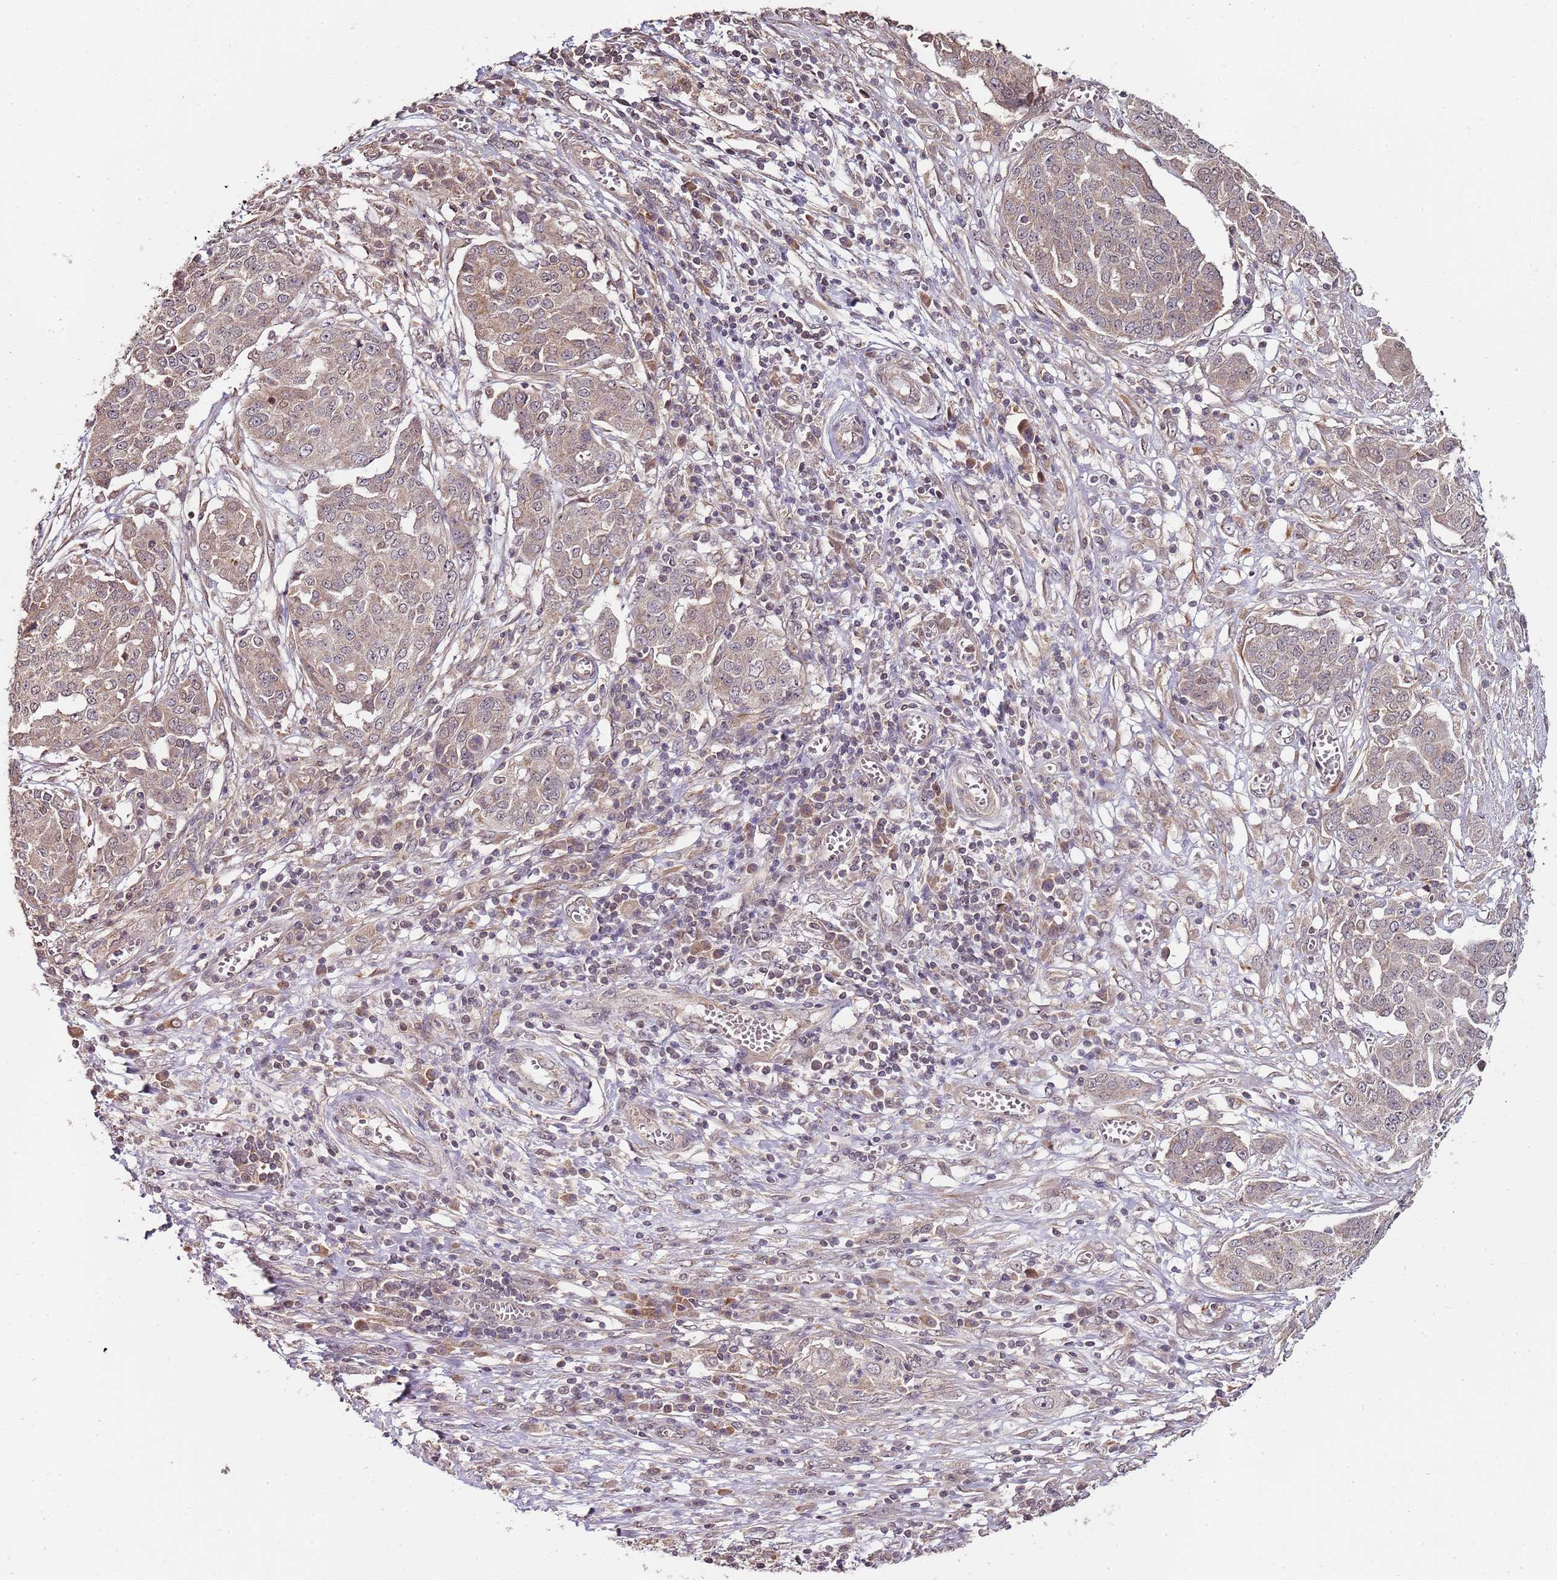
{"staining": {"intensity": "weak", "quantity": ">75%", "location": "cytoplasmic/membranous,nuclear"}, "tissue": "ovarian cancer", "cell_type": "Tumor cells", "image_type": "cancer", "snomed": [{"axis": "morphology", "description": "Cystadenocarcinoma, serous, NOS"}, {"axis": "topography", "description": "Soft tissue"}, {"axis": "topography", "description": "Ovary"}], "caption": "IHC image of neoplastic tissue: serous cystadenocarcinoma (ovarian) stained using immunohistochemistry (IHC) demonstrates low levels of weak protein expression localized specifically in the cytoplasmic/membranous and nuclear of tumor cells, appearing as a cytoplasmic/membranous and nuclear brown color.", "gene": "LIN37", "patient": {"sex": "female", "age": 57}}